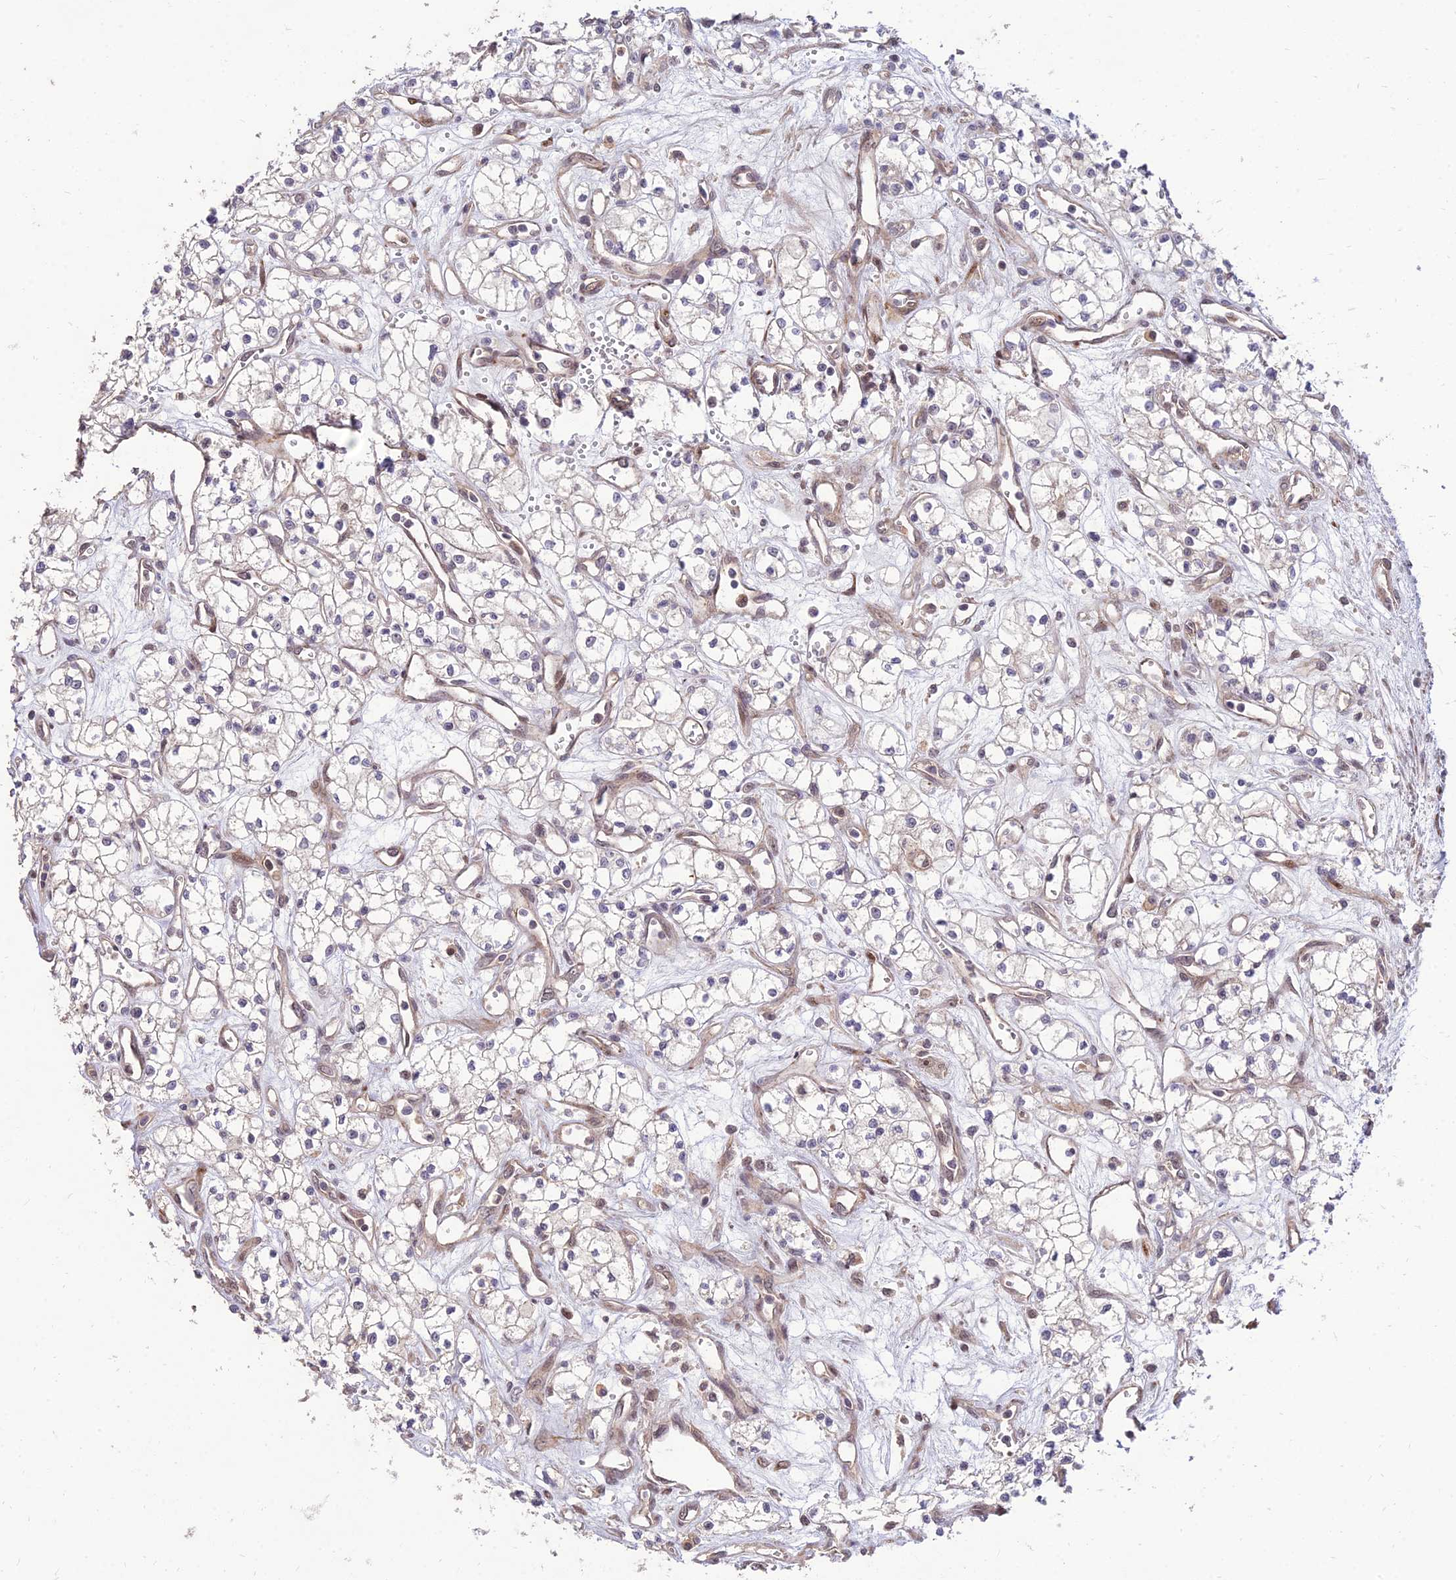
{"staining": {"intensity": "negative", "quantity": "none", "location": "none"}, "tissue": "renal cancer", "cell_type": "Tumor cells", "image_type": "cancer", "snomed": [{"axis": "morphology", "description": "Adenocarcinoma, NOS"}, {"axis": "topography", "description": "Kidney"}], "caption": "Image shows no significant protein positivity in tumor cells of renal adenocarcinoma. Nuclei are stained in blue.", "gene": "ZNF85", "patient": {"sex": "male", "age": 59}}